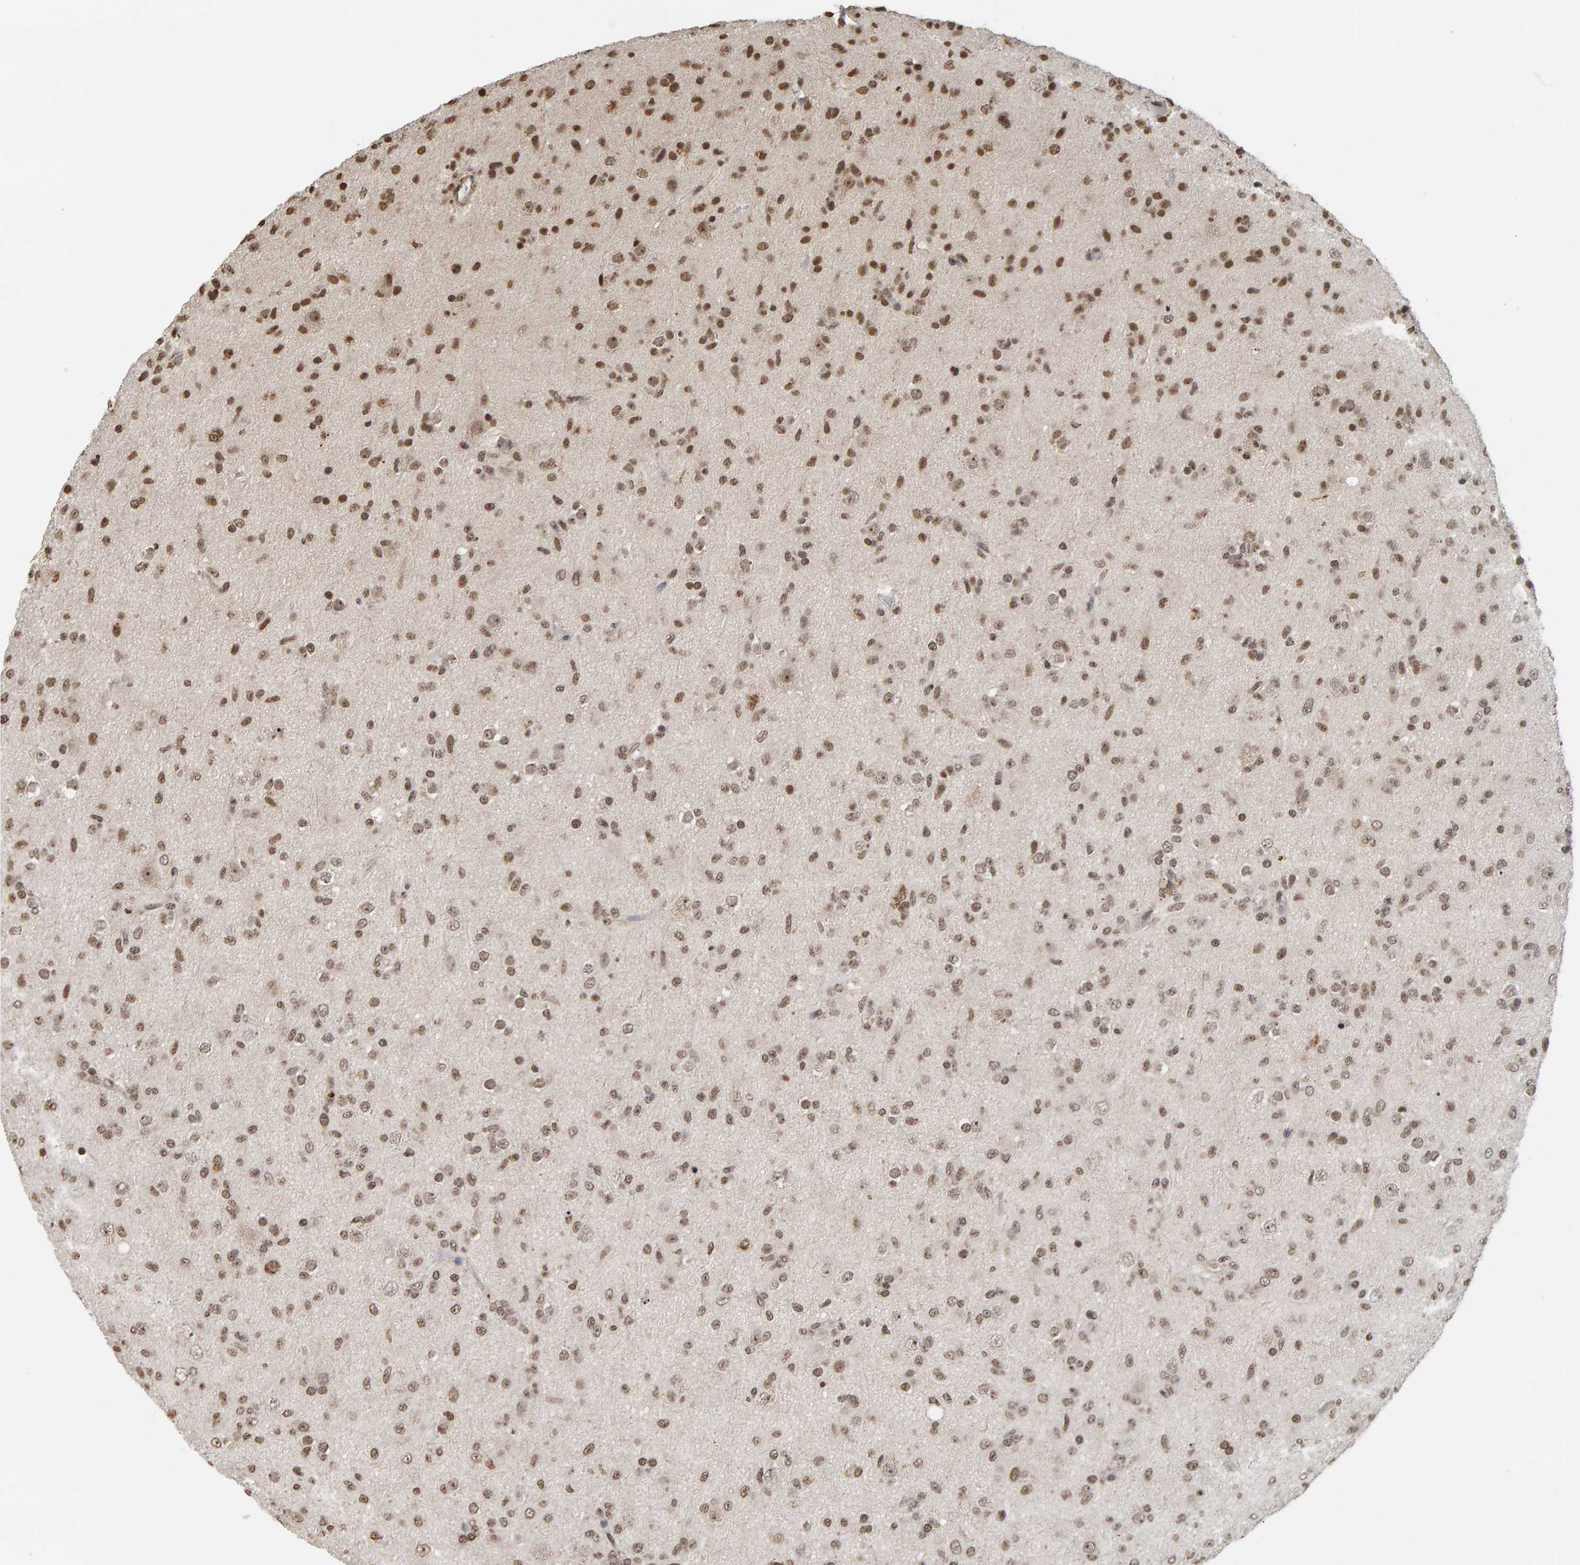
{"staining": {"intensity": "moderate", "quantity": ">75%", "location": "nuclear"}, "tissue": "glioma", "cell_type": "Tumor cells", "image_type": "cancer", "snomed": [{"axis": "morphology", "description": "Glioma, malignant, Low grade"}, {"axis": "topography", "description": "Brain"}], "caption": "About >75% of tumor cells in human glioma reveal moderate nuclear protein expression as visualized by brown immunohistochemical staining.", "gene": "AFF4", "patient": {"sex": "male", "age": 65}}